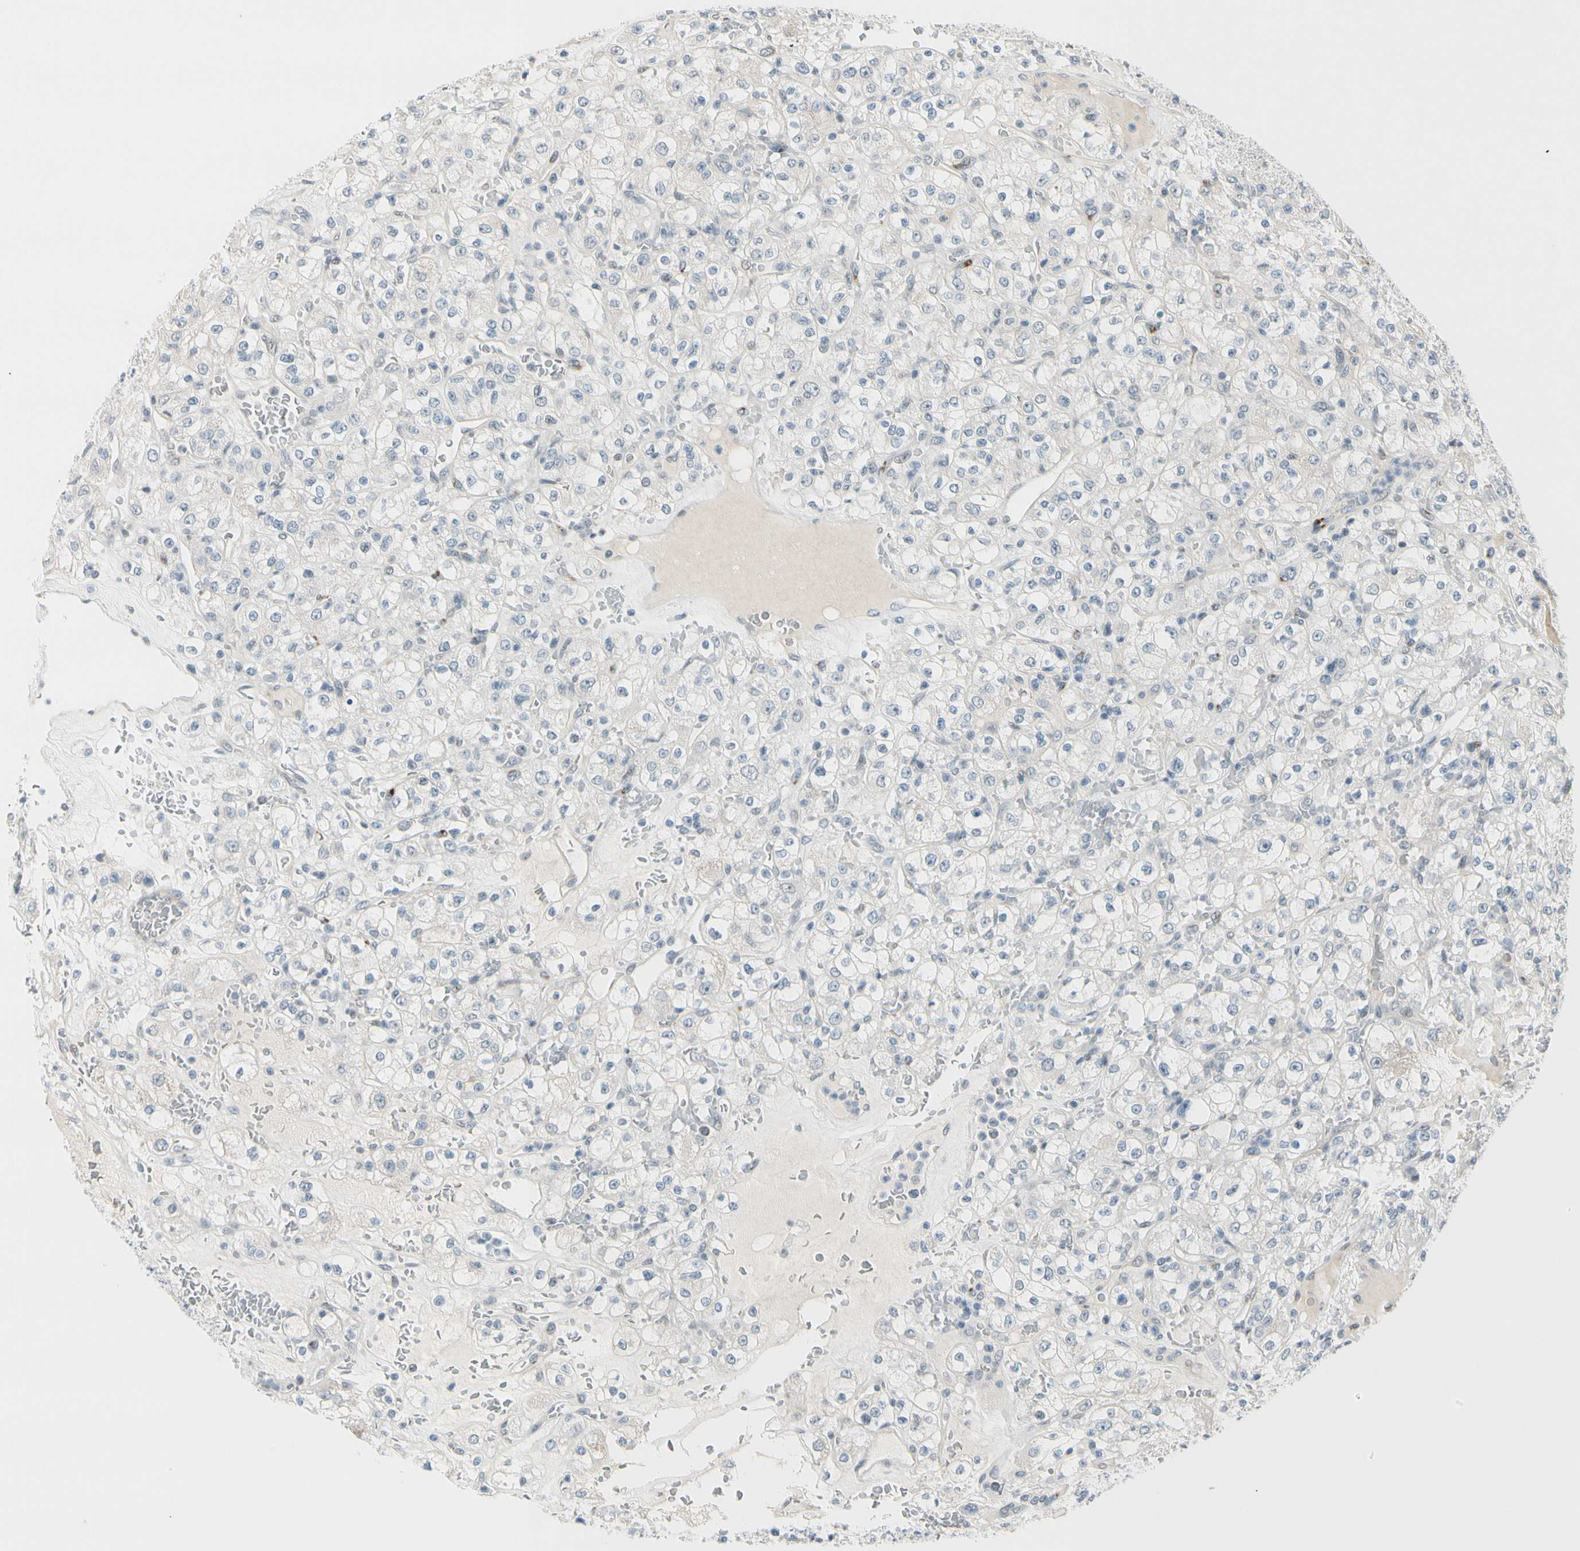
{"staining": {"intensity": "negative", "quantity": "none", "location": "none"}, "tissue": "renal cancer", "cell_type": "Tumor cells", "image_type": "cancer", "snomed": [{"axis": "morphology", "description": "Normal tissue, NOS"}, {"axis": "morphology", "description": "Adenocarcinoma, NOS"}, {"axis": "topography", "description": "Kidney"}], "caption": "The histopathology image reveals no significant expression in tumor cells of renal cancer (adenocarcinoma).", "gene": "B4GALNT1", "patient": {"sex": "female", "age": 72}}